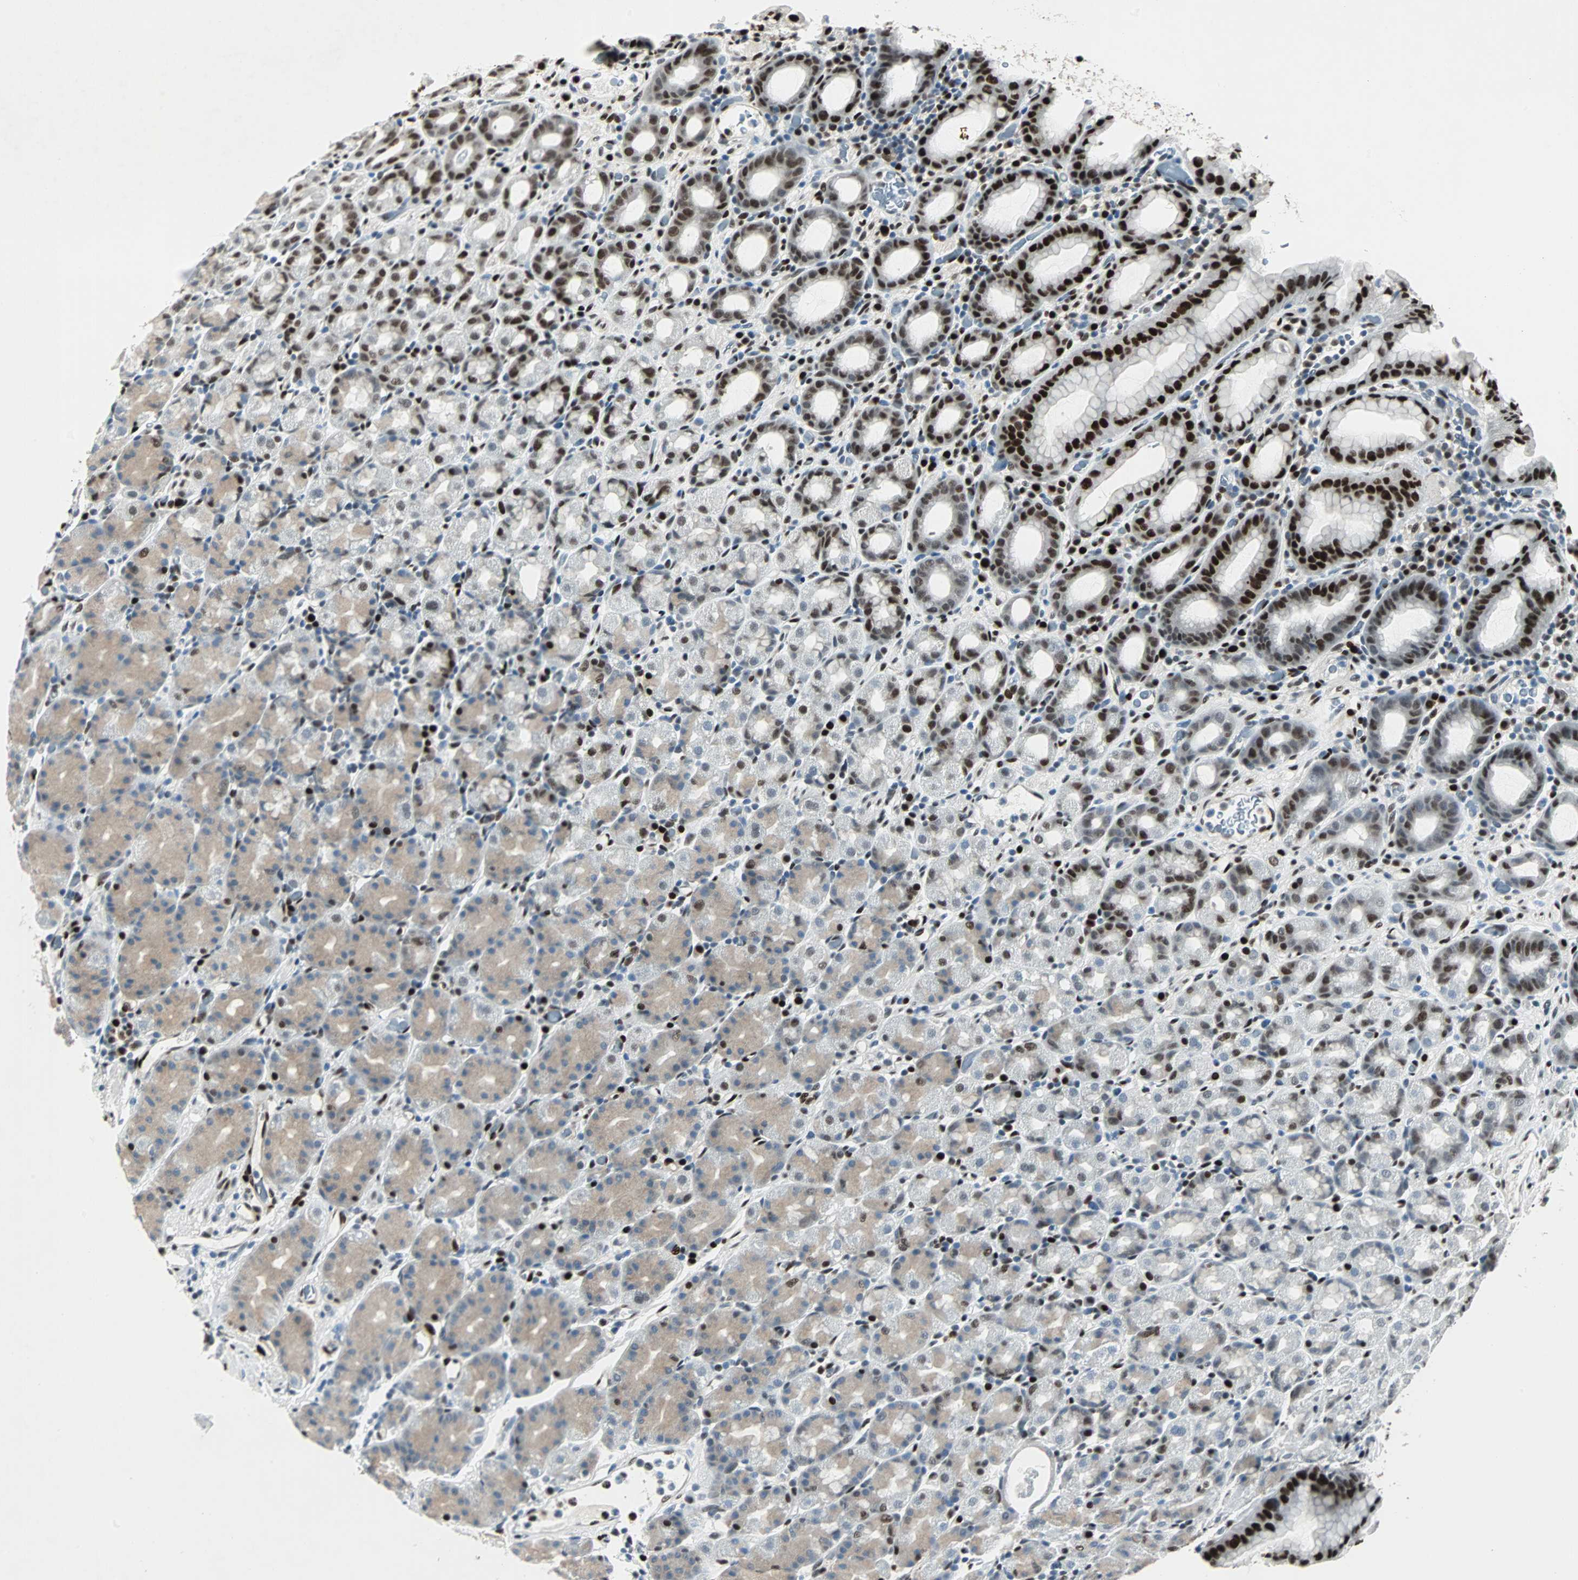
{"staining": {"intensity": "strong", "quantity": "25%-75%", "location": "cytoplasmic/membranous,nuclear"}, "tissue": "stomach", "cell_type": "Glandular cells", "image_type": "normal", "snomed": [{"axis": "morphology", "description": "Normal tissue, NOS"}, {"axis": "topography", "description": "Stomach, upper"}], "caption": "A histopathology image of human stomach stained for a protein shows strong cytoplasmic/membranous,nuclear brown staining in glandular cells. (Stains: DAB in brown, nuclei in blue, Microscopy: brightfield microscopy at high magnification).", "gene": "MEF2D", "patient": {"sex": "male", "age": 68}}